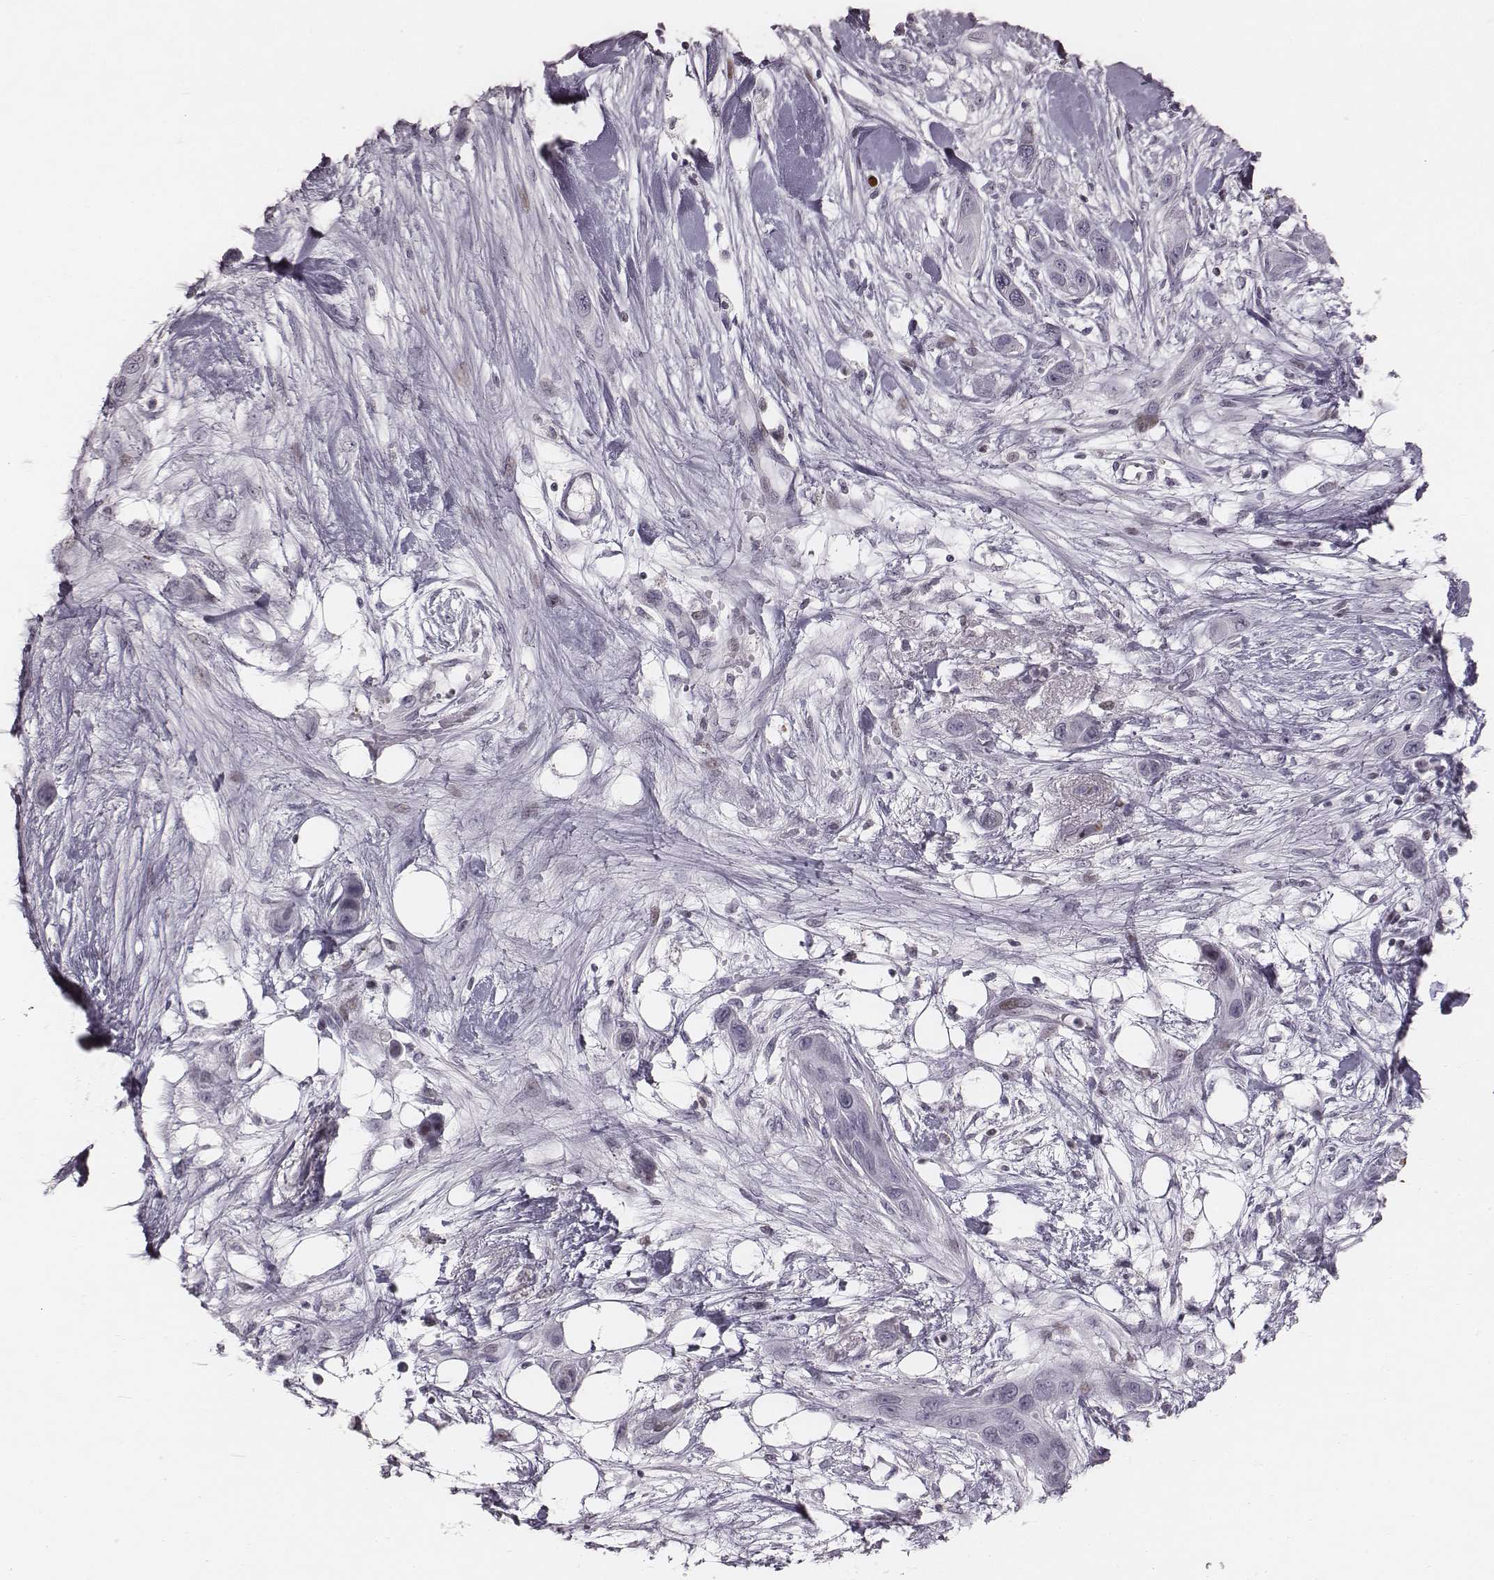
{"staining": {"intensity": "negative", "quantity": "none", "location": "none"}, "tissue": "skin cancer", "cell_type": "Tumor cells", "image_type": "cancer", "snomed": [{"axis": "morphology", "description": "Squamous cell carcinoma, NOS"}, {"axis": "topography", "description": "Skin"}], "caption": "The micrograph exhibits no significant staining in tumor cells of skin cancer (squamous cell carcinoma). (Stains: DAB (3,3'-diaminobenzidine) immunohistochemistry with hematoxylin counter stain, Microscopy: brightfield microscopy at high magnification).", "gene": "NDC1", "patient": {"sex": "male", "age": 79}}